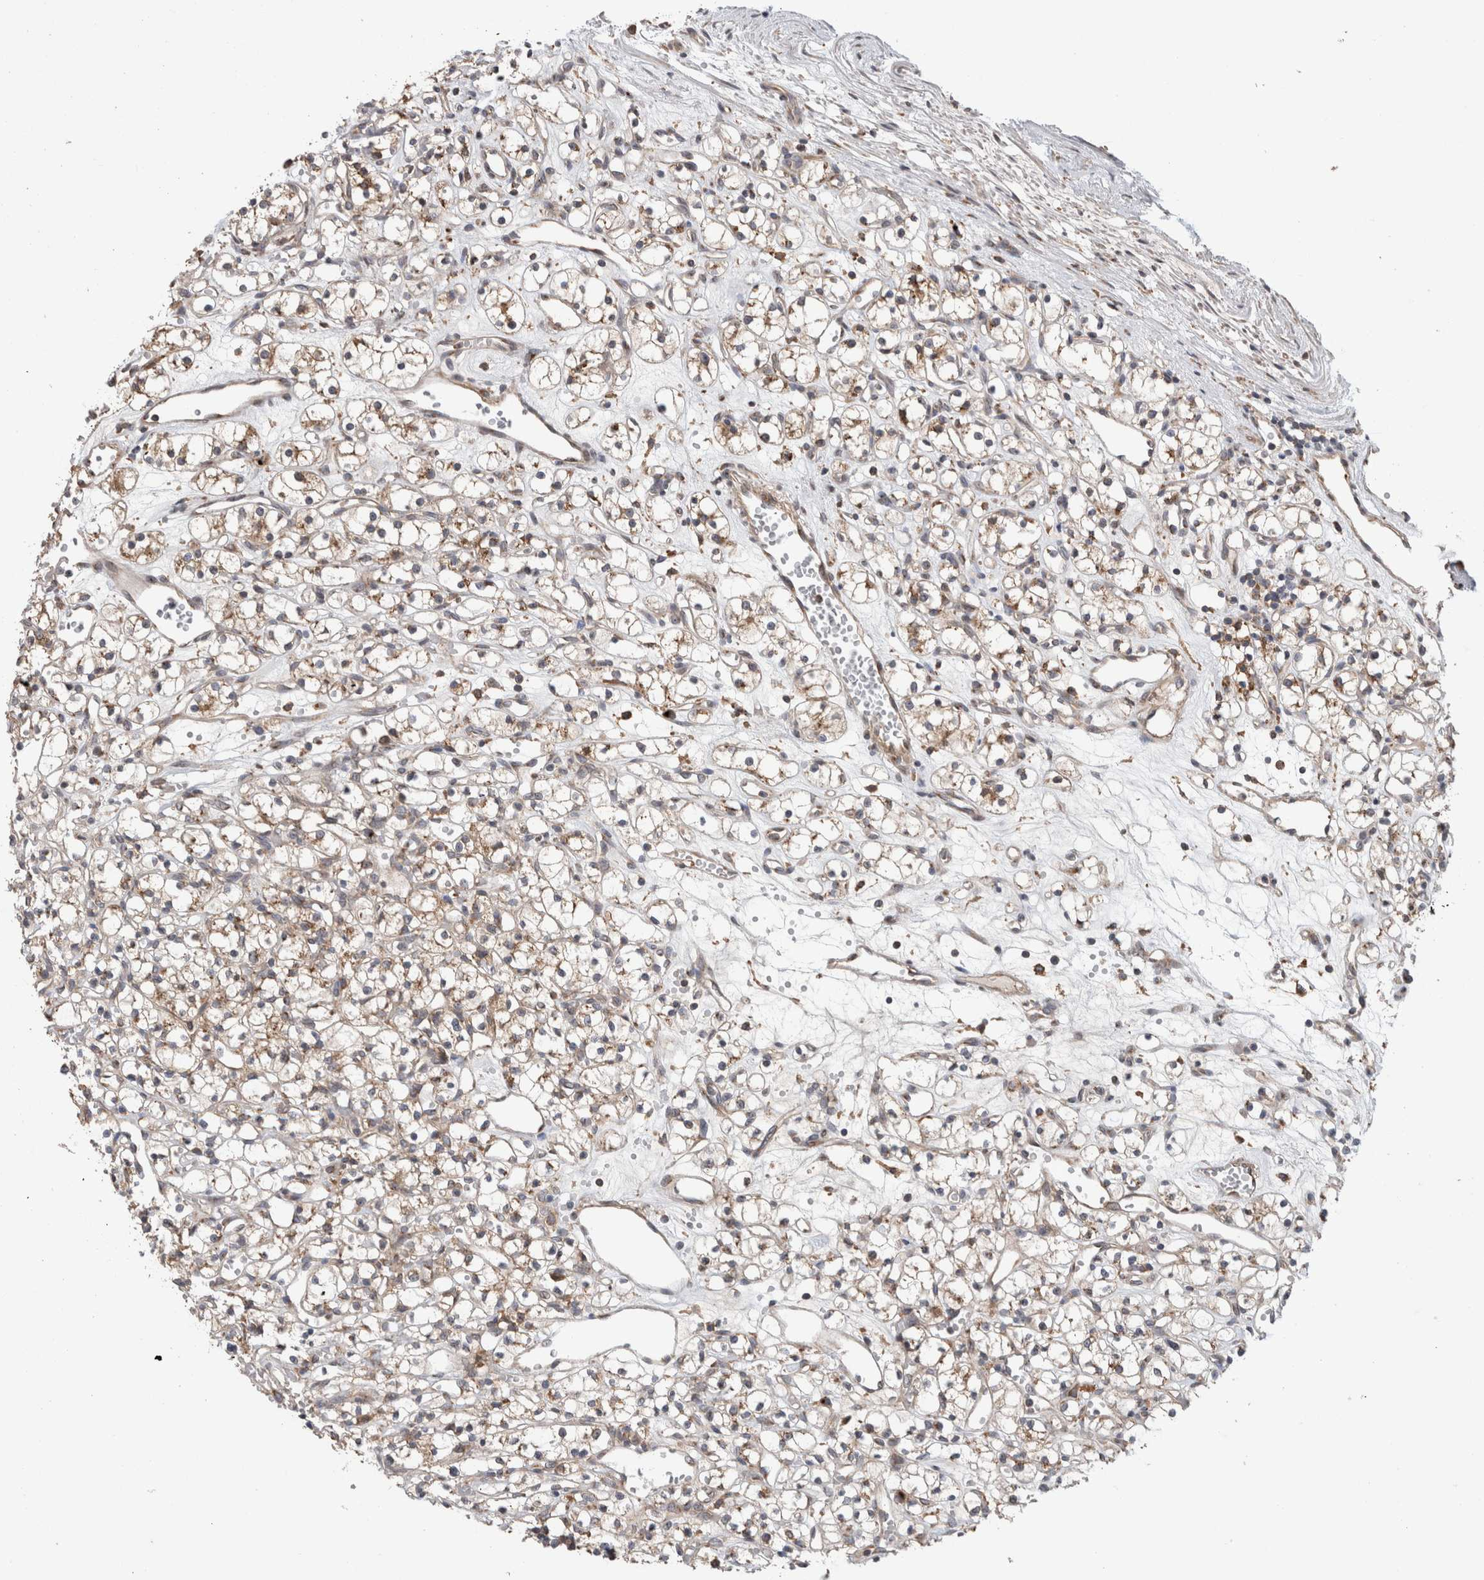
{"staining": {"intensity": "weak", "quantity": "25%-75%", "location": "cytoplasmic/membranous"}, "tissue": "renal cancer", "cell_type": "Tumor cells", "image_type": "cancer", "snomed": [{"axis": "morphology", "description": "Adenocarcinoma, NOS"}, {"axis": "topography", "description": "Kidney"}], "caption": "Brown immunohistochemical staining in human renal cancer demonstrates weak cytoplasmic/membranous expression in approximately 25%-75% of tumor cells.", "gene": "TRIM5", "patient": {"sex": "female", "age": 59}}